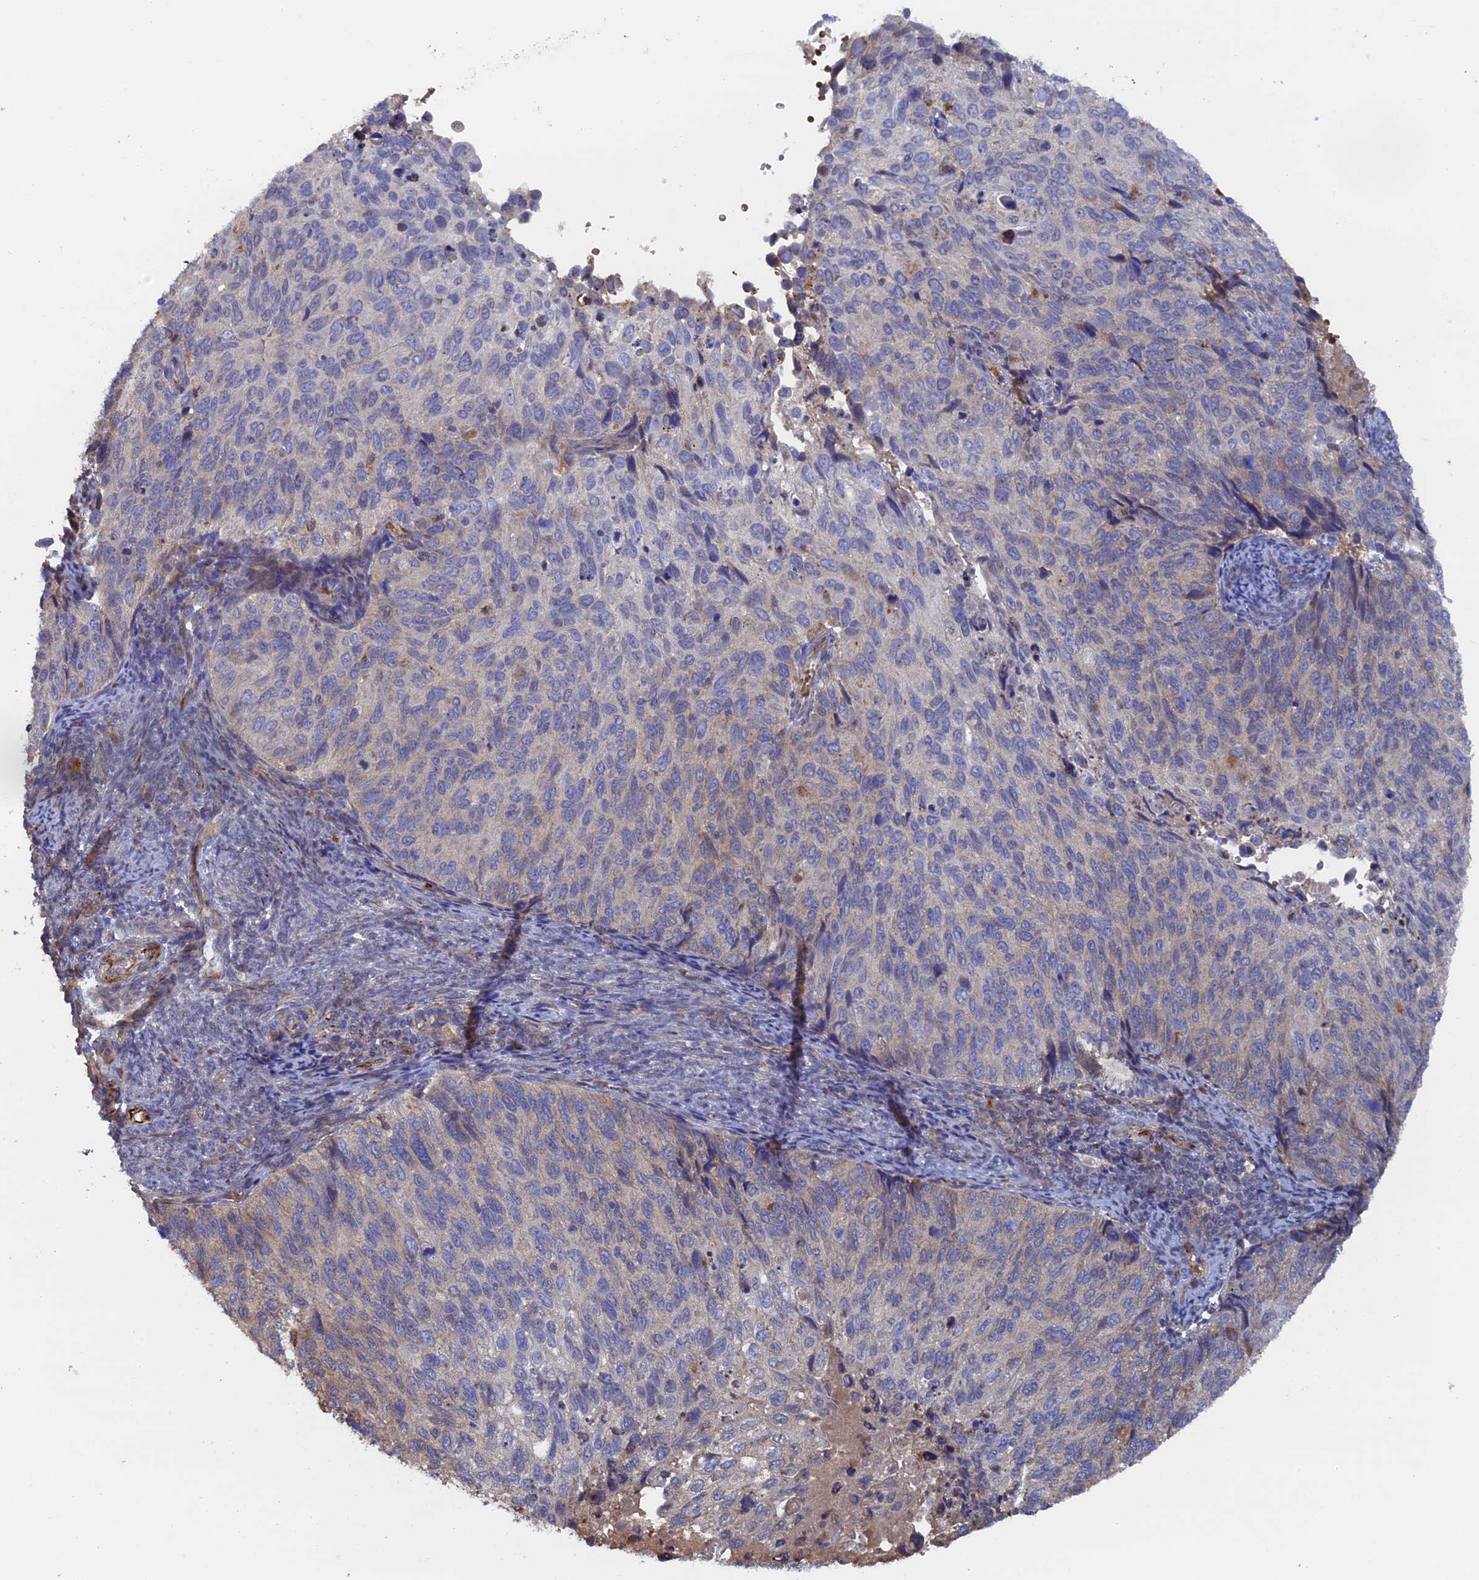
{"staining": {"intensity": "weak", "quantity": "25%-75%", "location": "cytoplasmic/membranous"}, "tissue": "cervical cancer", "cell_type": "Tumor cells", "image_type": "cancer", "snomed": [{"axis": "morphology", "description": "Squamous cell carcinoma, NOS"}, {"axis": "topography", "description": "Cervix"}], "caption": "Immunohistochemical staining of cervical cancer (squamous cell carcinoma) displays low levels of weak cytoplasmic/membranous protein positivity in about 25%-75% of tumor cells.", "gene": "SMG9", "patient": {"sex": "female", "age": 70}}